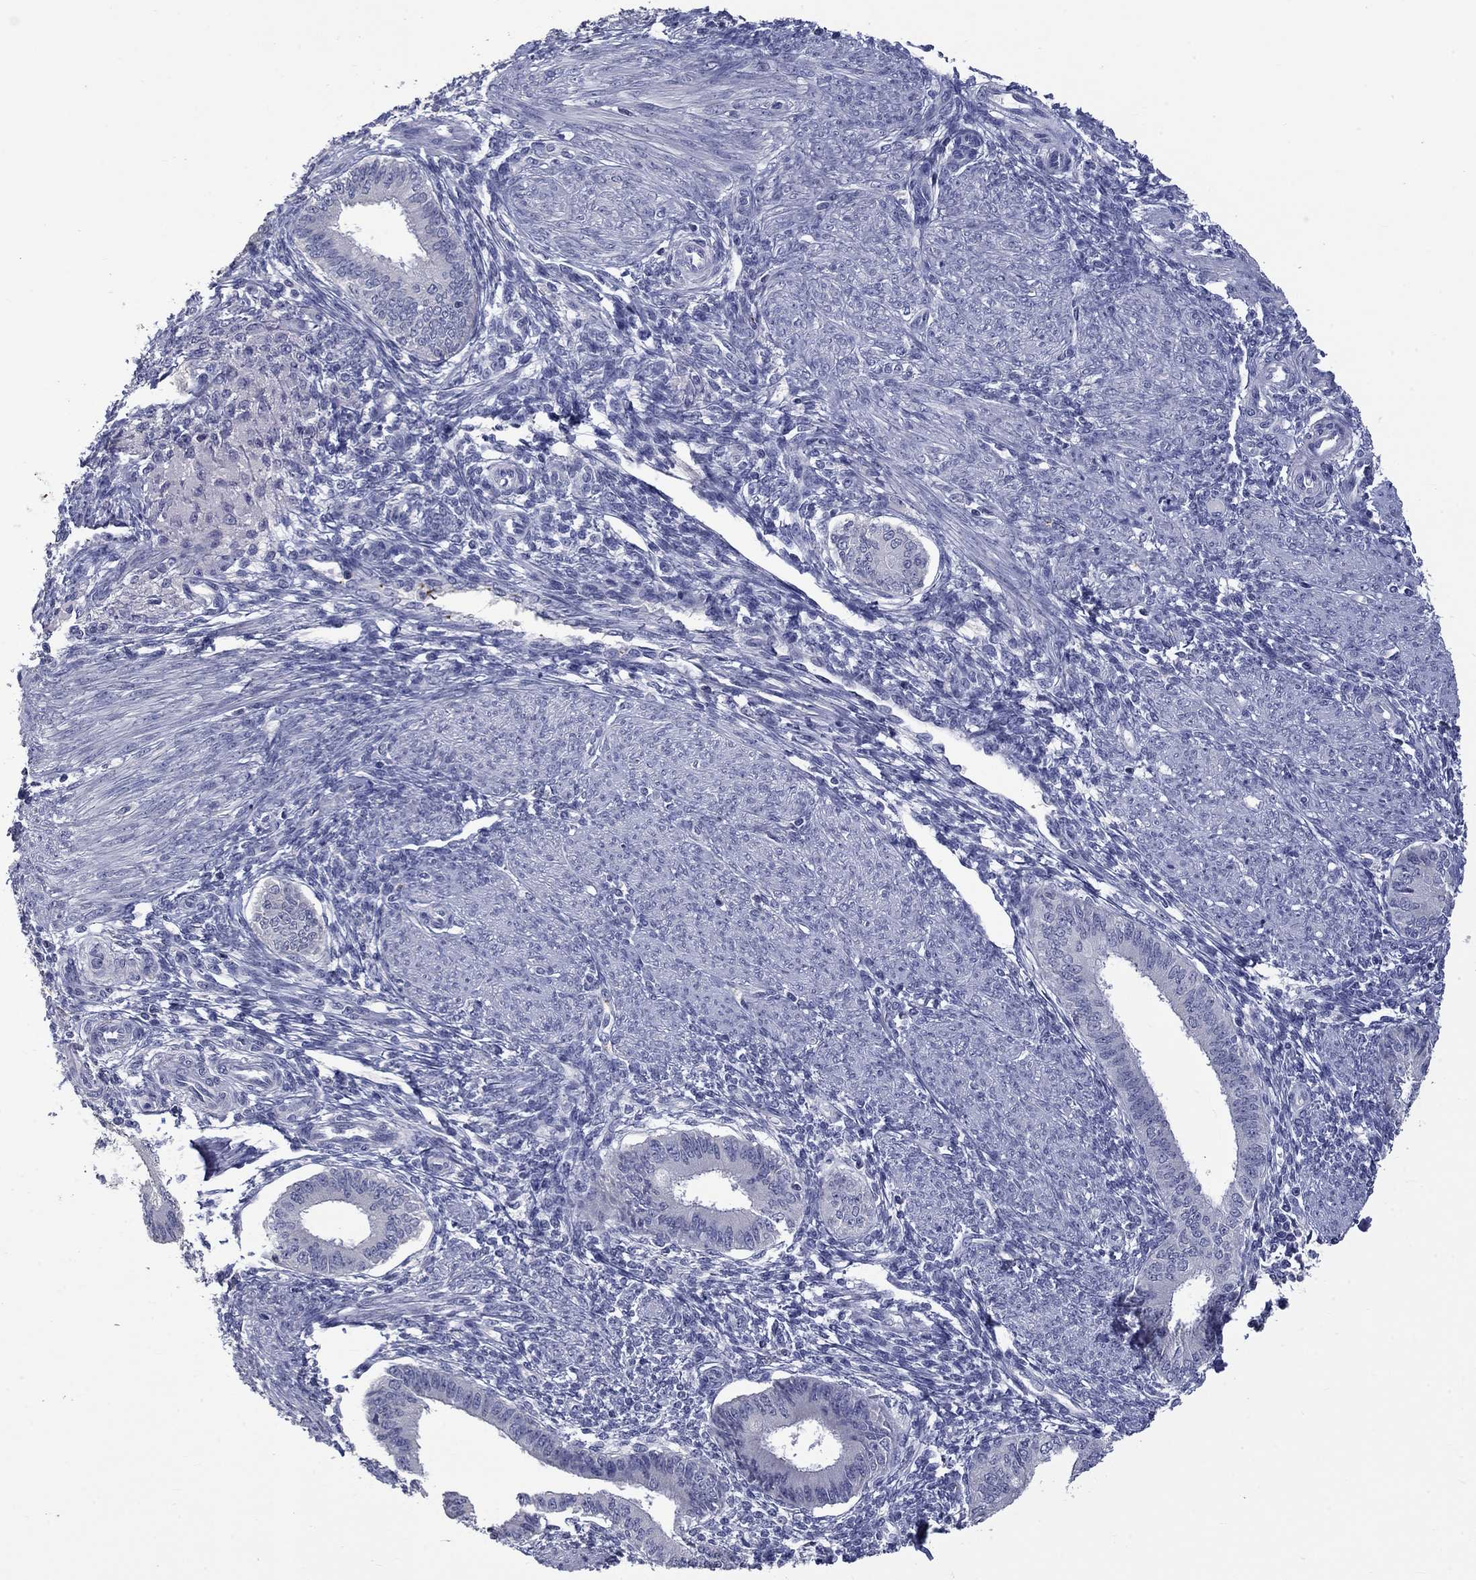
{"staining": {"intensity": "negative", "quantity": "none", "location": "none"}, "tissue": "endometrium", "cell_type": "Cells in endometrial stroma", "image_type": "normal", "snomed": [{"axis": "morphology", "description": "Normal tissue, NOS"}, {"axis": "topography", "description": "Endometrium"}], "caption": "IHC image of unremarkable human endometrium stained for a protein (brown), which reveals no positivity in cells in endometrial stroma.", "gene": "PLEK", "patient": {"sex": "female", "age": 39}}